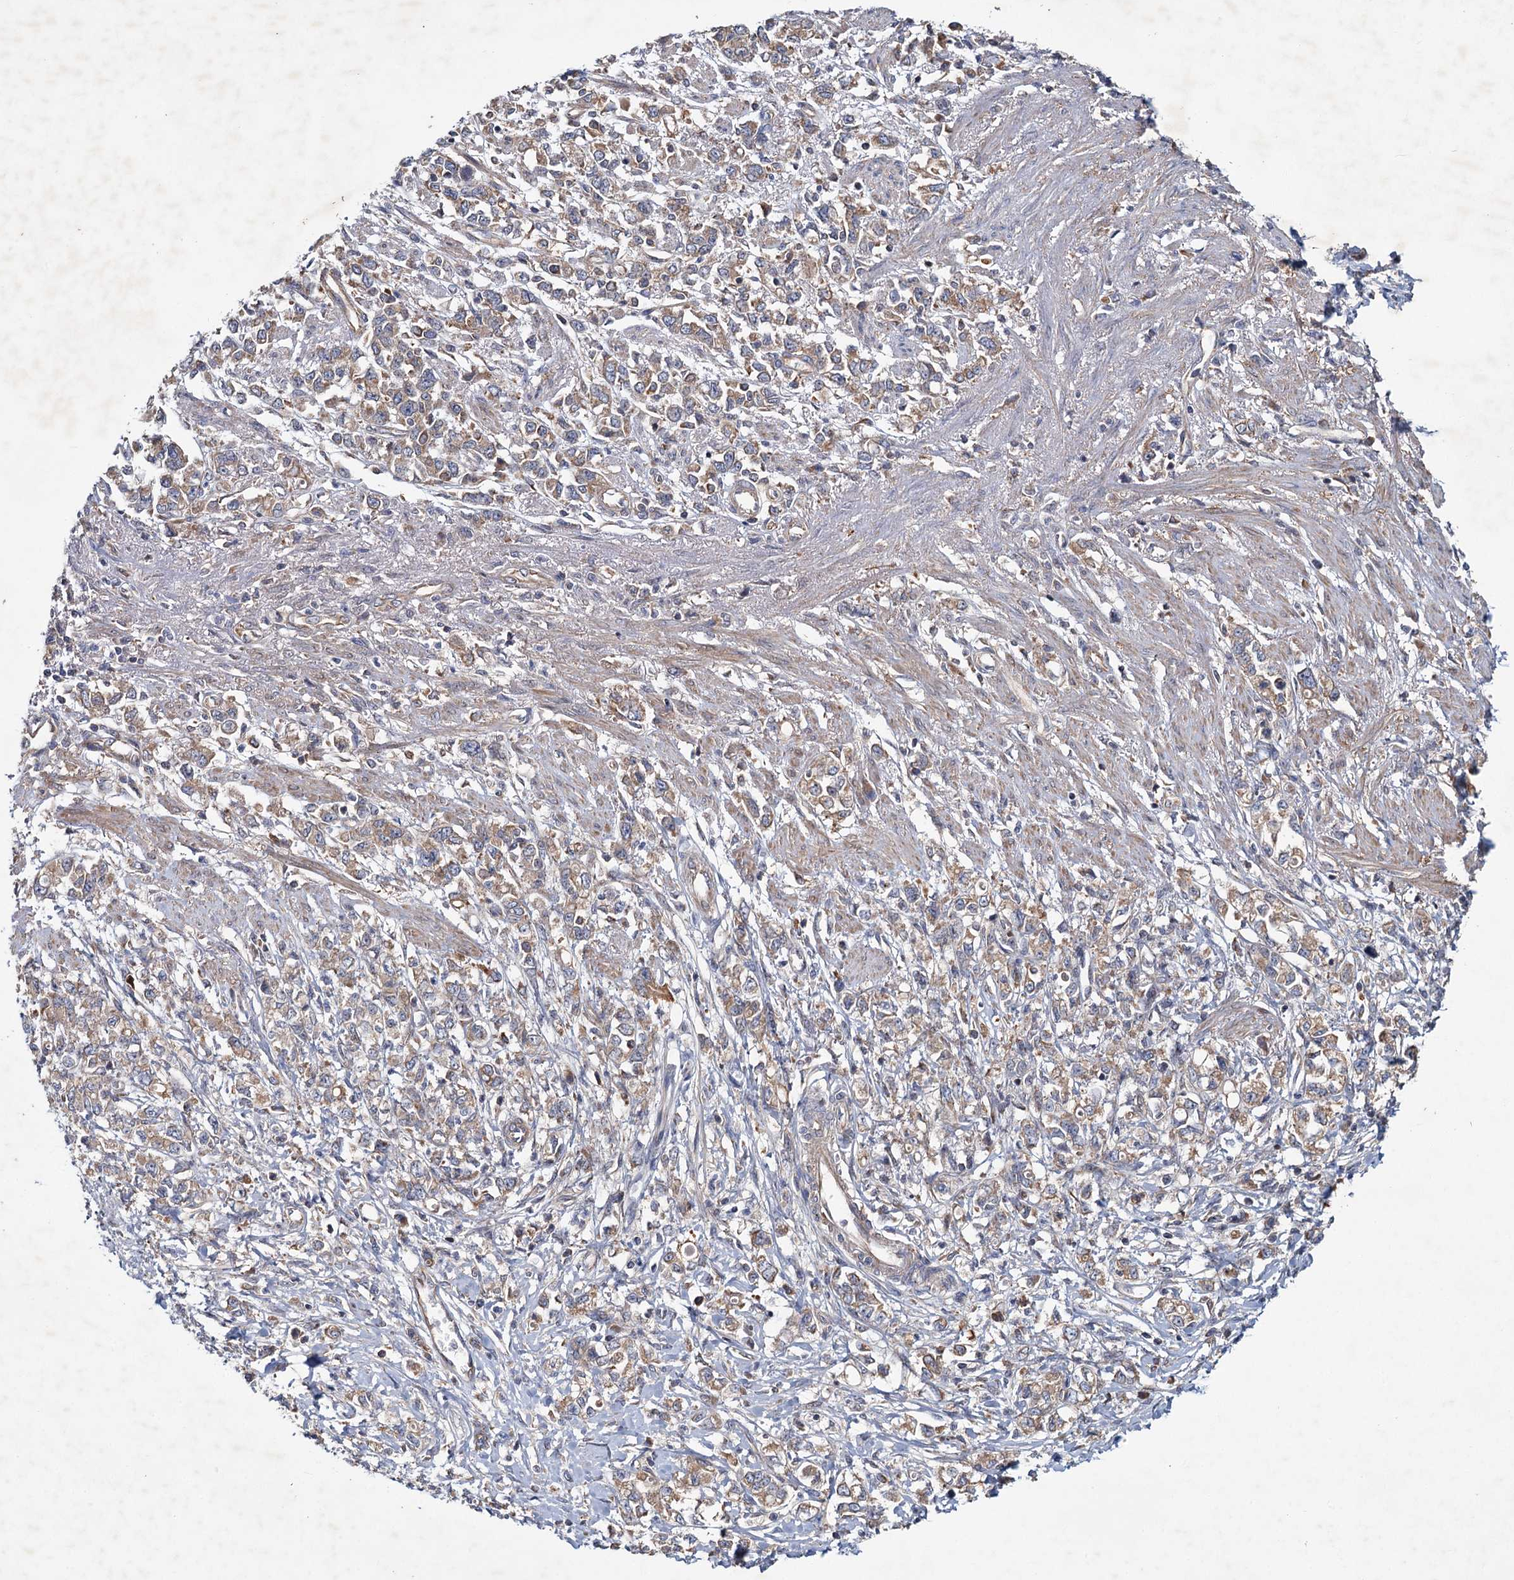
{"staining": {"intensity": "moderate", "quantity": ">75%", "location": "cytoplasmic/membranous"}, "tissue": "stomach cancer", "cell_type": "Tumor cells", "image_type": "cancer", "snomed": [{"axis": "morphology", "description": "Adenocarcinoma, NOS"}, {"axis": "topography", "description": "Stomach"}], "caption": "The photomicrograph exhibits immunohistochemical staining of adenocarcinoma (stomach). There is moderate cytoplasmic/membranous expression is present in about >75% of tumor cells.", "gene": "MTRR", "patient": {"sex": "female", "age": 76}}